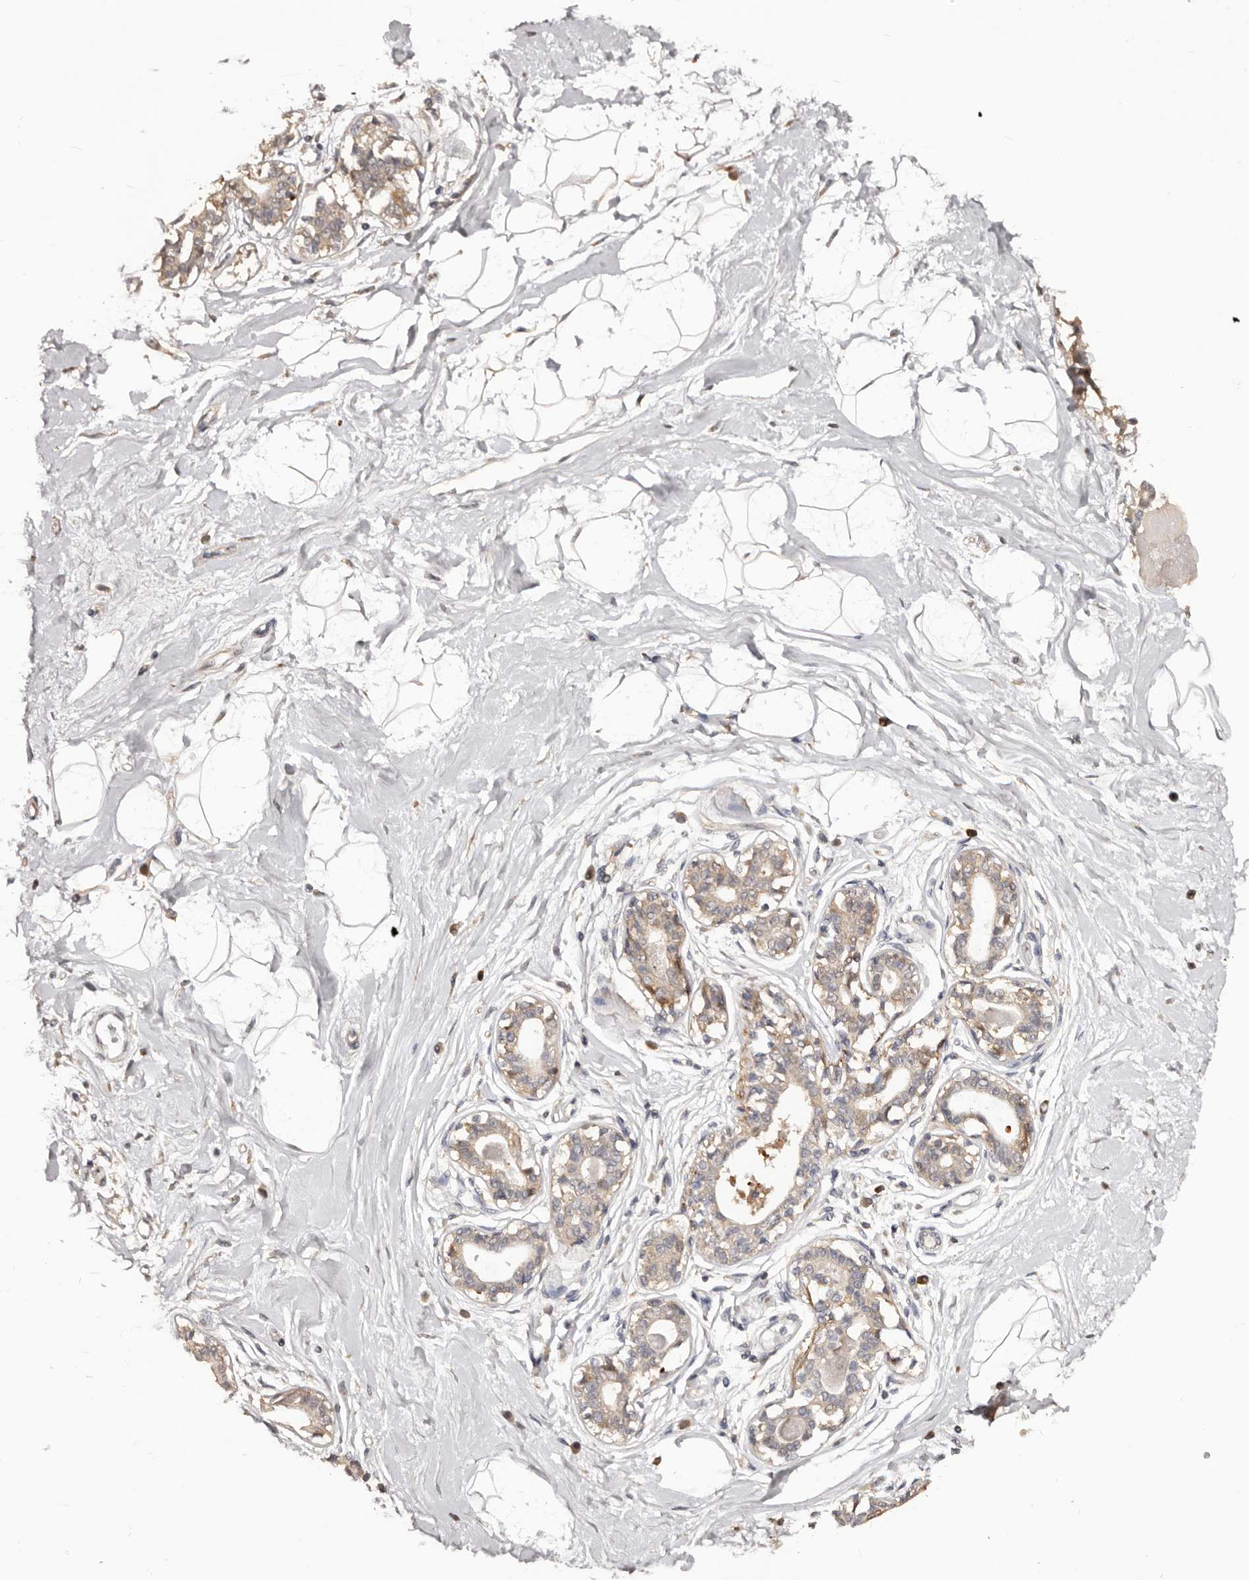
{"staining": {"intensity": "negative", "quantity": "none", "location": "none"}, "tissue": "breast", "cell_type": "Adipocytes", "image_type": "normal", "snomed": [{"axis": "morphology", "description": "Normal tissue, NOS"}, {"axis": "topography", "description": "Breast"}], "caption": "This is a image of immunohistochemistry (IHC) staining of unremarkable breast, which shows no positivity in adipocytes.", "gene": "KCNJ8", "patient": {"sex": "female", "age": 45}}